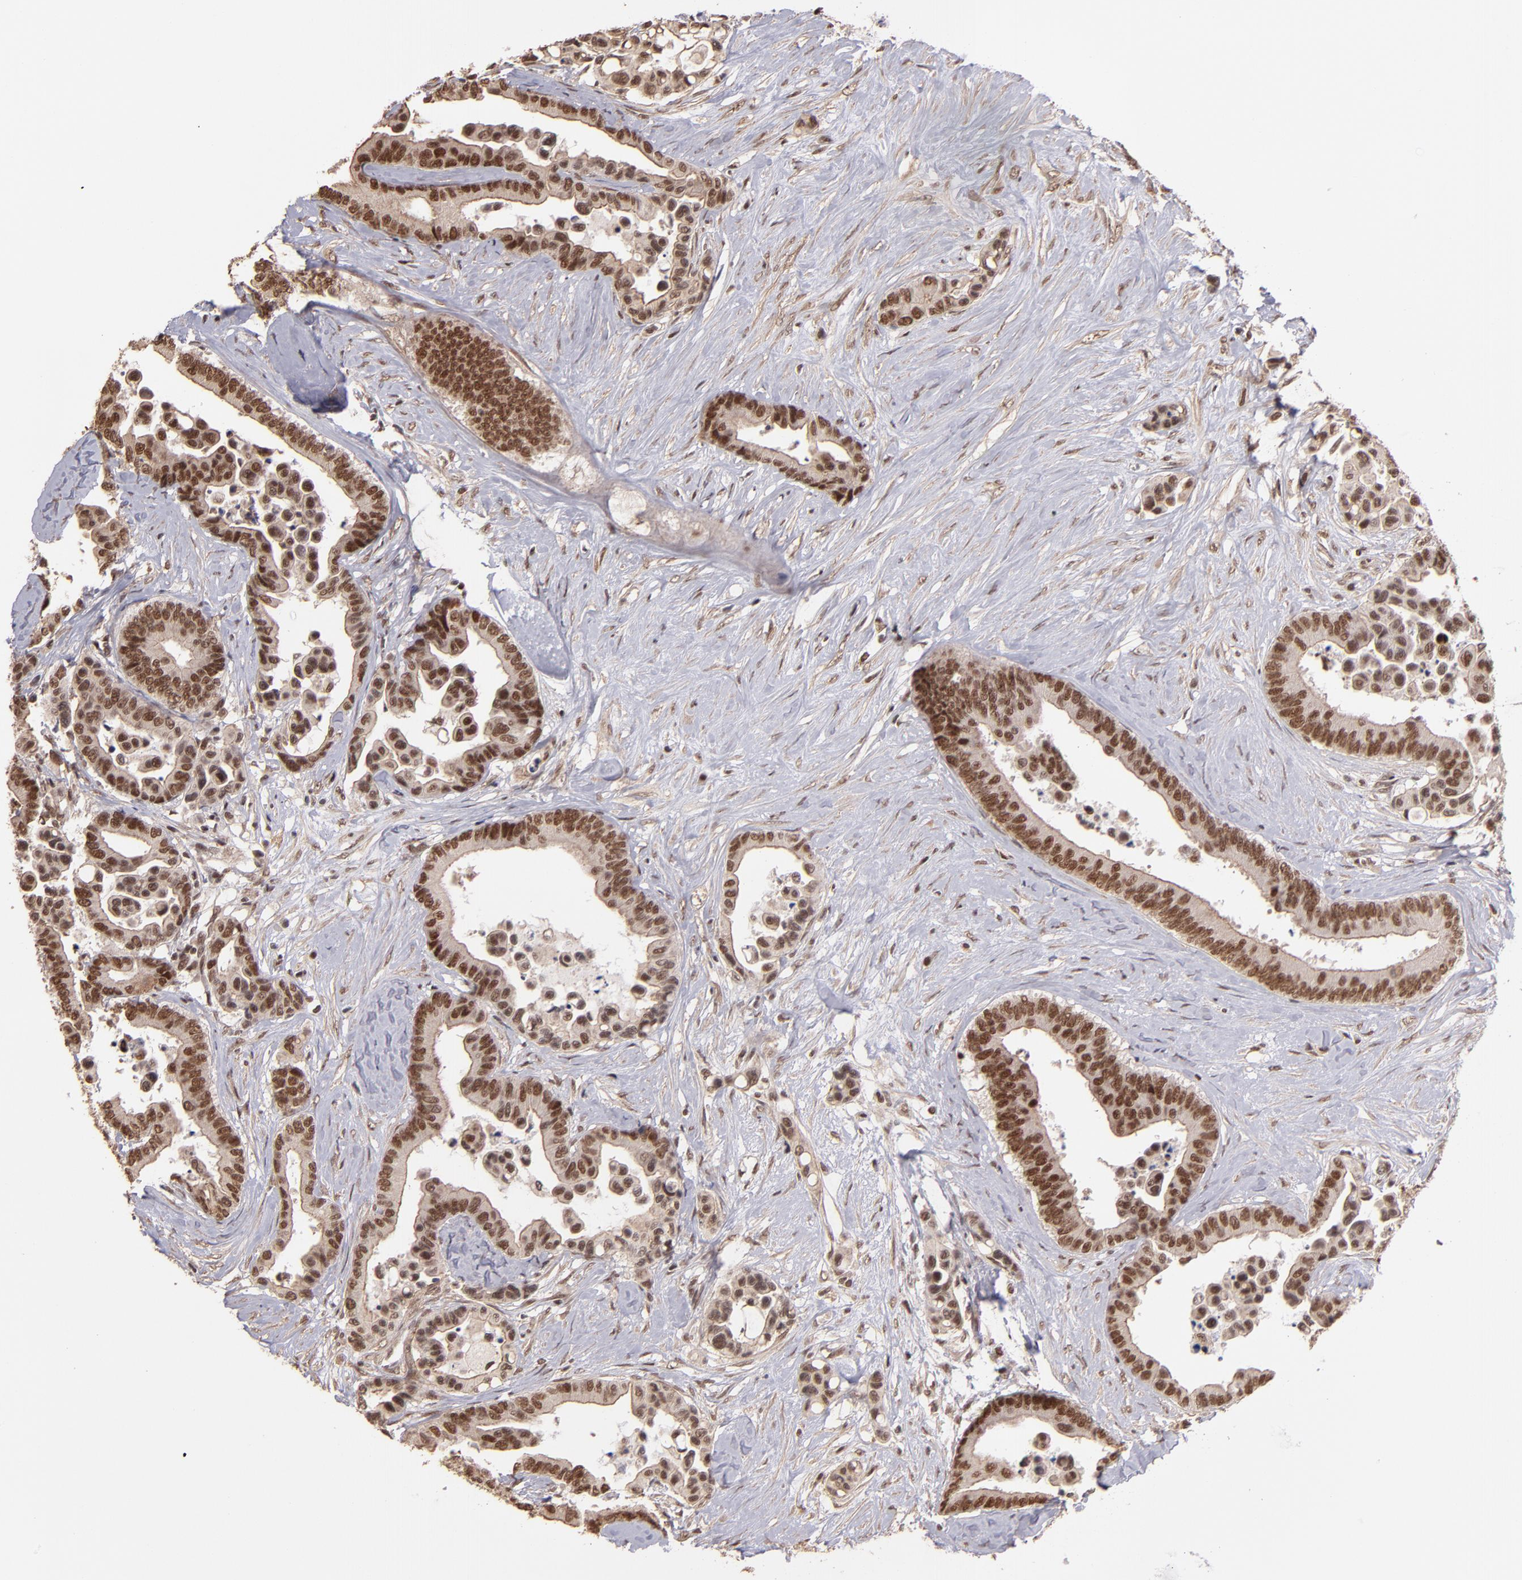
{"staining": {"intensity": "moderate", "quantity": ">75%", "location": "nuclear"}, "tissue": "colorectal cancer", "cell_type": "Tumor cells", "image_type": "cancer", "snomed": [{"axis": "morphology", "description": "Adenocarcinoma, NOS"}, {"axis": "topography", "description": "Colon"}], "caption": "Protein expression analysis of human colorectal cancer (adenocarcinoma) reveals moderate nuclear staining in about >75% of tumor cells.", "gene": "TERF2", "patient": {"sex": "male", "age": 82}}